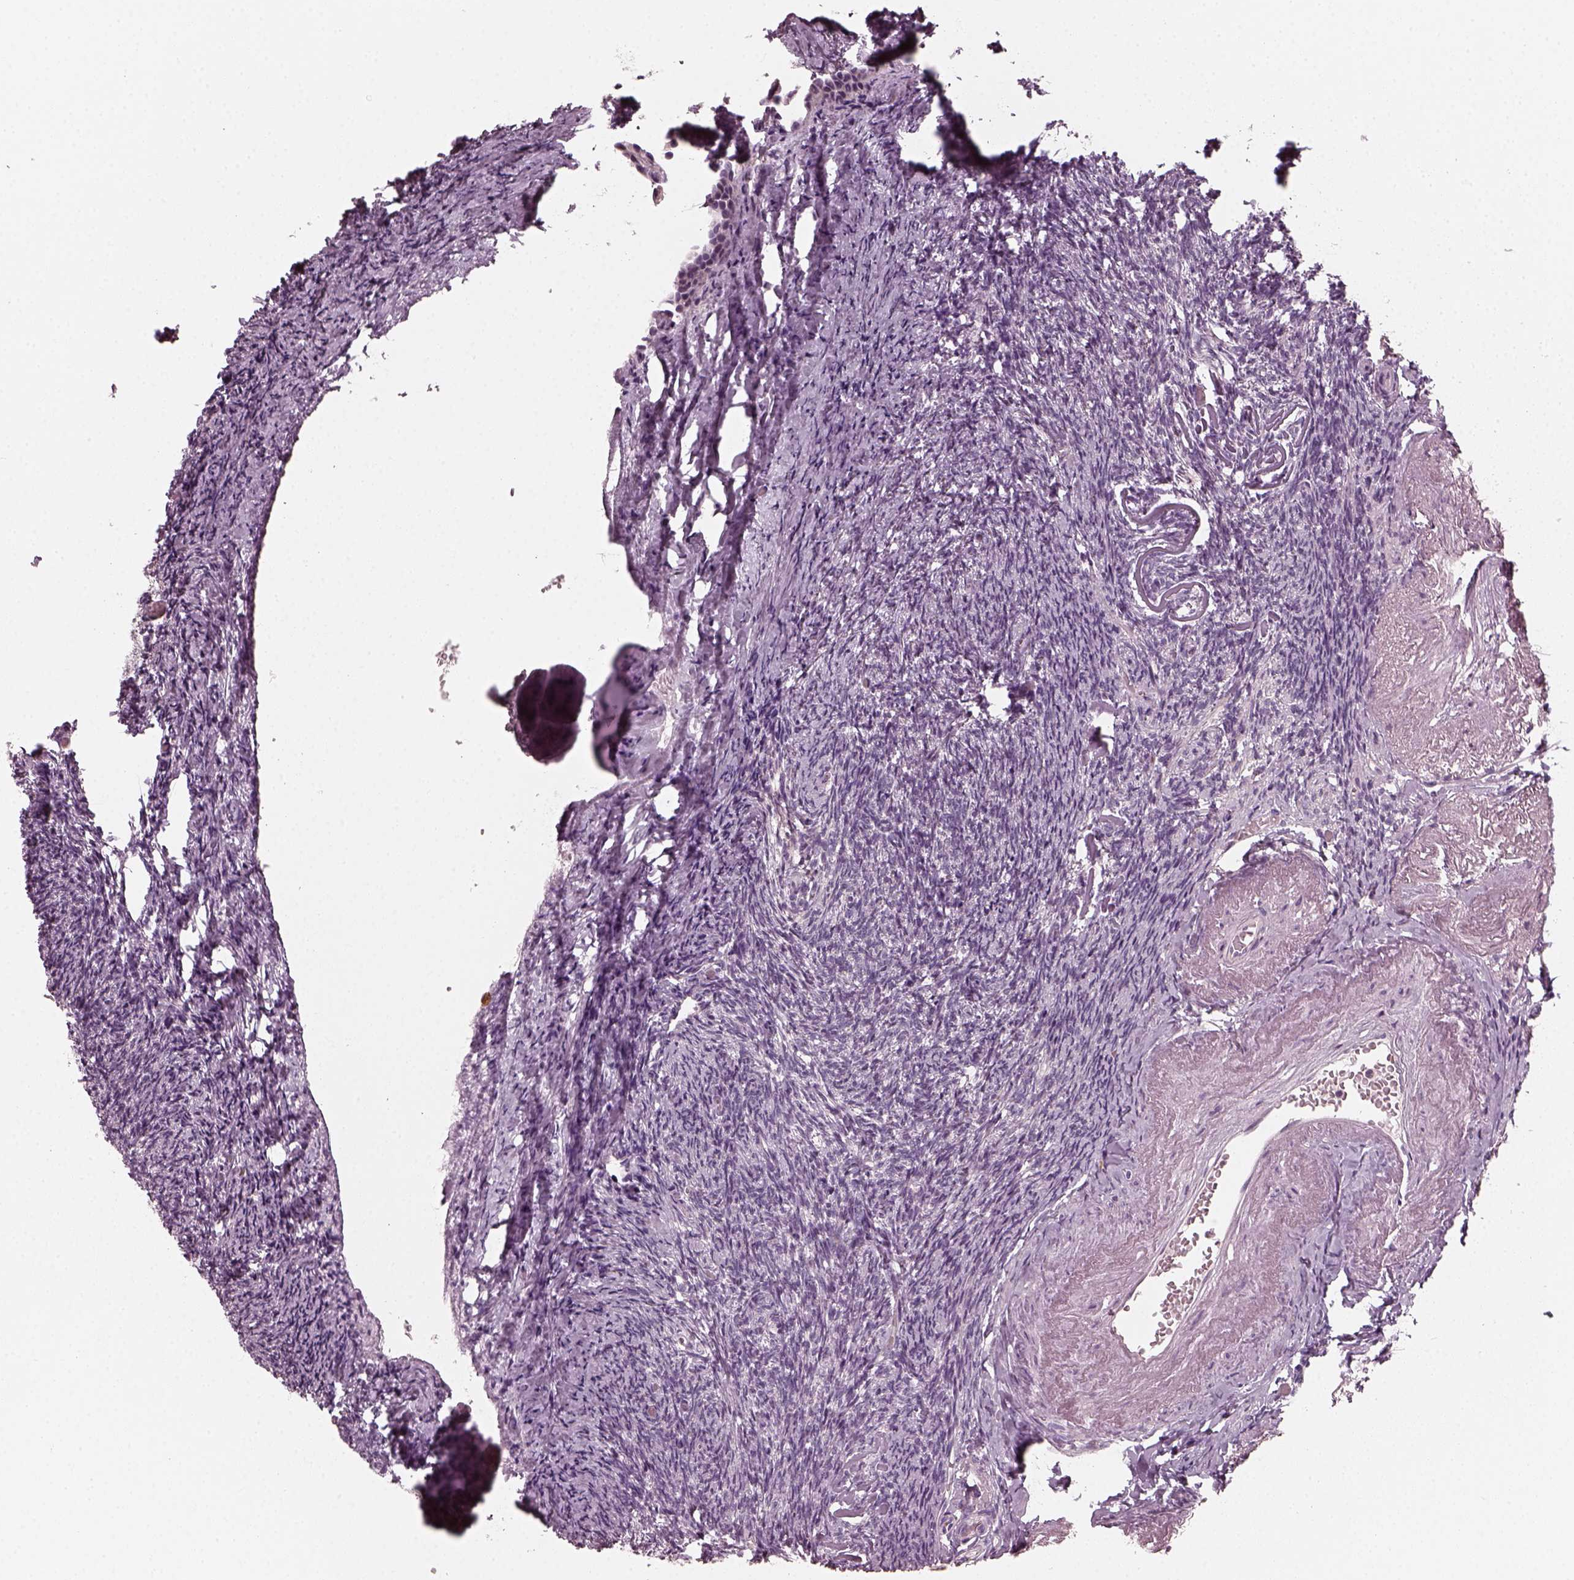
{"staining": {"intensity": "negative", "quantity": "none", "location": "none"}, "tissue": "ovary", "cell_type": "Follicle cells", "image_type": "normal", "snomed": [{"axis": "morphology", "description": "Normal tissue, NOS"}, {"axis": "topography", "description": "Ovary"}], "caption": "IHC histopathology image of normal ovary: ovary stained with DAB (3,3'-diaminobenzidine) shows no significant protein expression in follicle cells. (DAB immunohistochemistry visualized using brightfield microscopy, high magnification).", "gene": "CHIT1", "patient": {"sex": "female", "age": 72}}